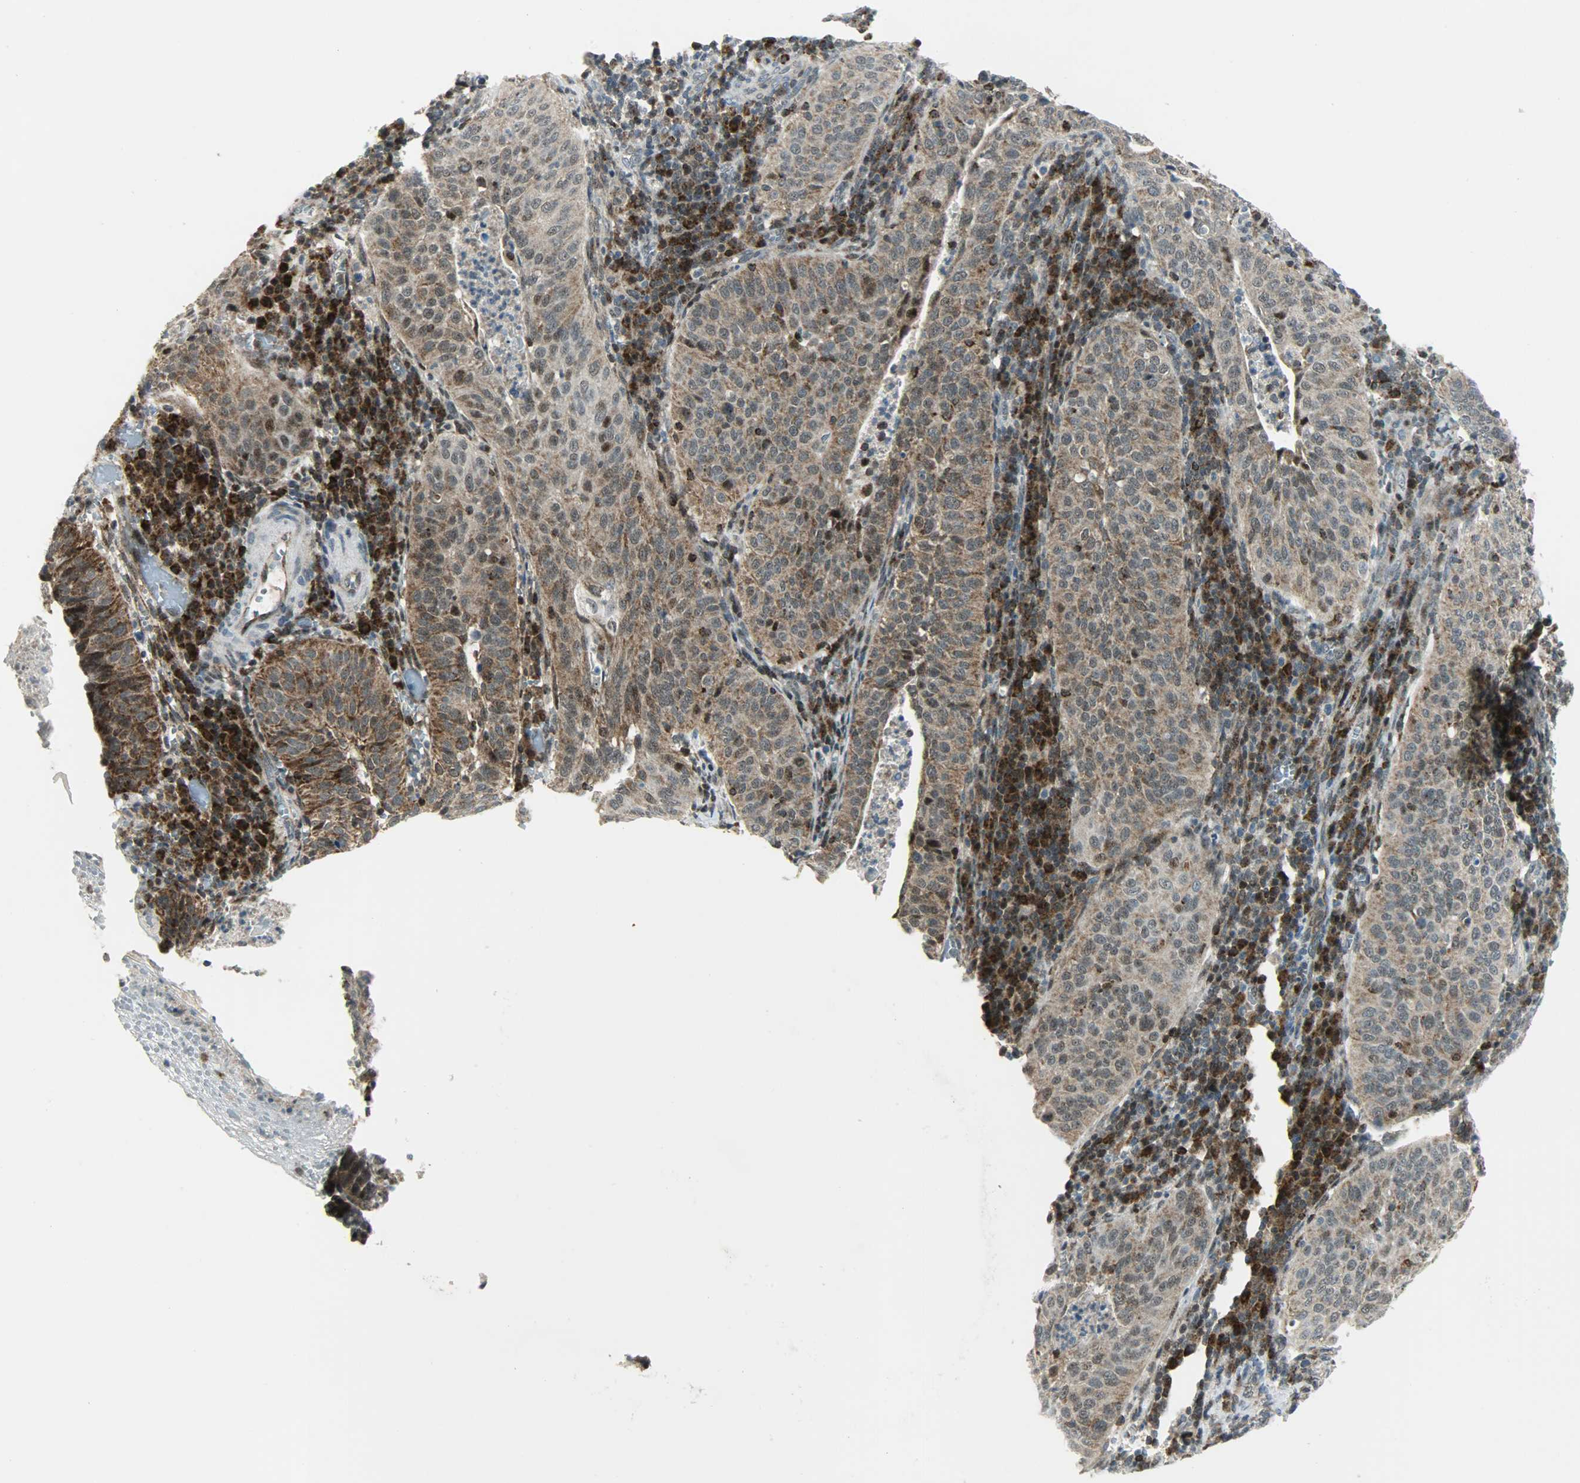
{"staining": {"intensity": "strong", "quantity": ">75%", "location": "cytoplasmic/membranous,nuclear"}, "tissue": "cervical cancer", "cell_type": "Tumor cells", "image_type": "cancer", "snomed": [{"axis": "morphology", "description": "Squamous cell carcinoma, NOS"}, {"axis": "topography", "description": "Cervix"}], "caption": "Immunohistochemical staining of human squamous cell carcinoma (cervical) displays high levels of strong cytoplasmic/membranous and nuclear protein expression in approximately >75% of tumor cells.", "gene": "IL15", "patient": {"sex": "female", "age": 39}}